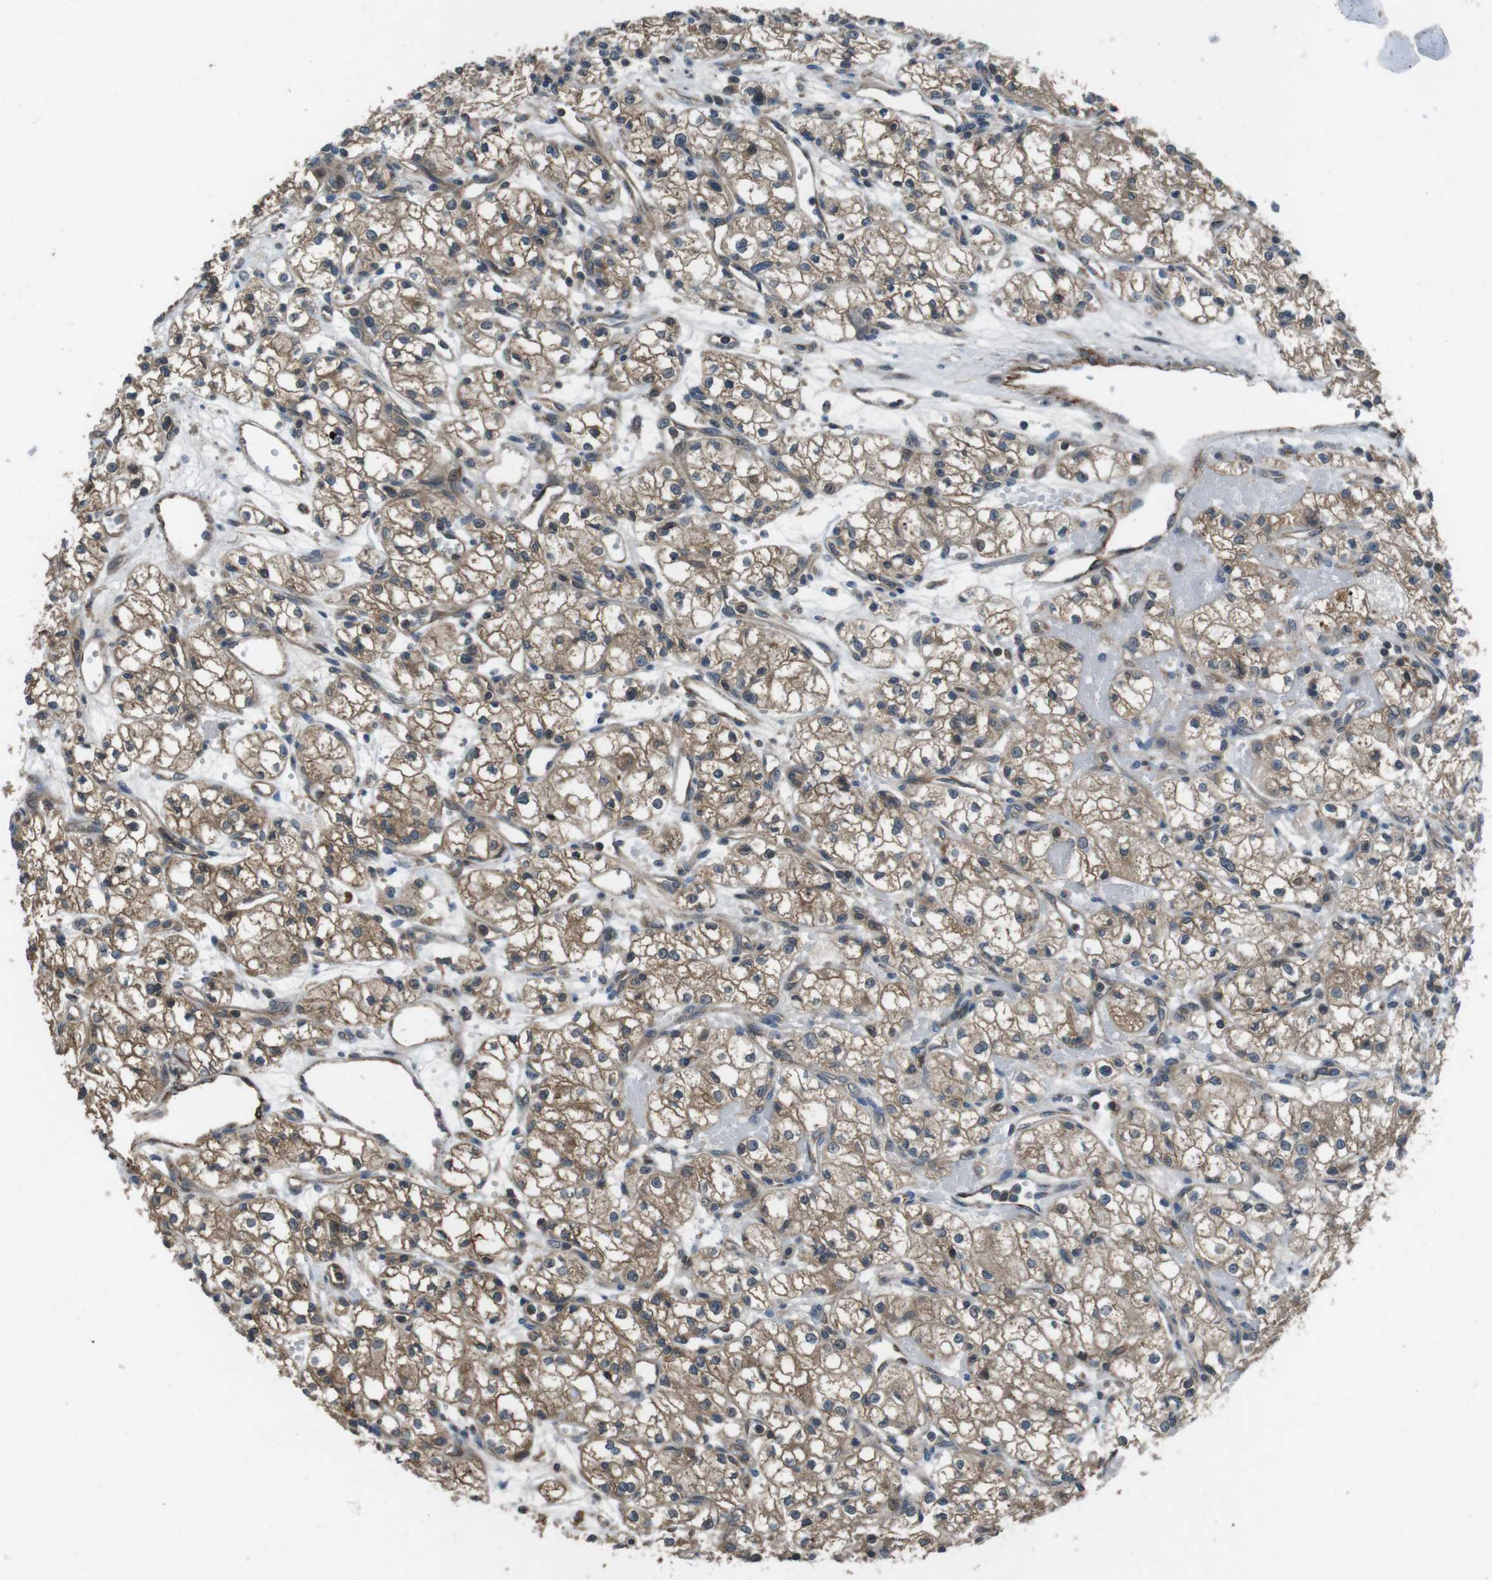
{"staining": {"intensity": "moderate", "quantity": ">75%", "location": "cytoplasmic/membranous"}, "tissue": "renal cancer", "cell_type": "Tumor cells", "image_type": "cancer", "snomed": [{"axis": "morphology", "description": "Normal tissue, NOS"}, {"axis": "morphology", "description": "Adenocarcinoma, NOS"}, {"axis": "topography", "description": "Kidney"}], "caption": "Renal cancer stained with immunohistochemistry (IHC) shows moderate cytoplasmic/membranous staining in about >75% of tumor cells. Using DAB (brown) and hematoxylin (blue) stains, captured at high magnification using brightfield microscopy.", "gene": "SLC22A23", "patient": {"sex": "male", "age": 59}}